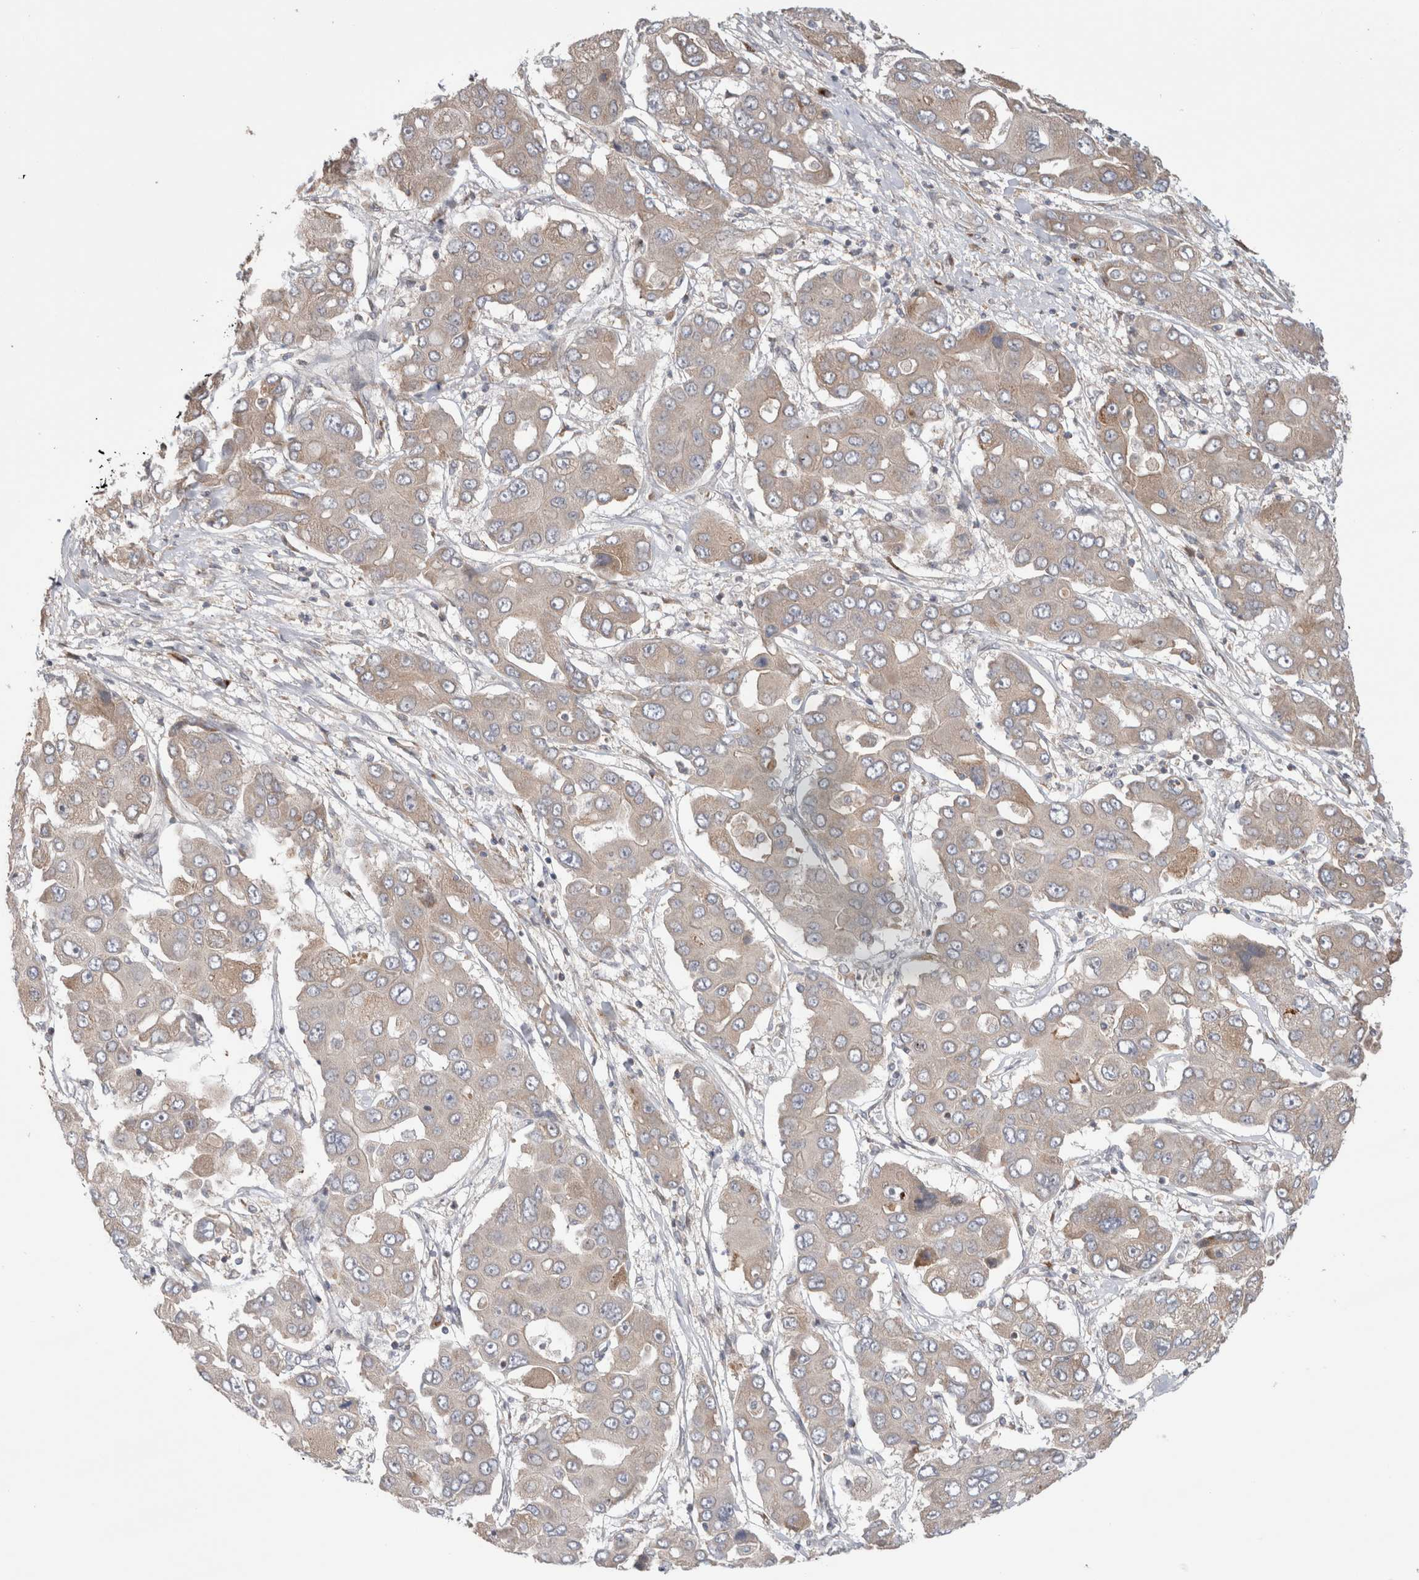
{"staining": {"intensity": "weak", "quantity": "25%-75%", "location": "cytoplasmic/membranous"}, "tissue": "liver cancer", "cell_type": "Tumor cells", "image_type": "cancer", "snomed": [{"axis": "morphology", "description": "Cholangiocarcinoma"}, {"axis": "topography", "description": "Liver"}], "caption": "This photomicrograph demonstrates IHC staining of liver cholangiocarcinoma, with low weak cytoplasmic/membranous staining in approximately 25%-75% of tumor cells.", "gene": "TRIM5", "patient": {"sex": "male", "age": 67}}